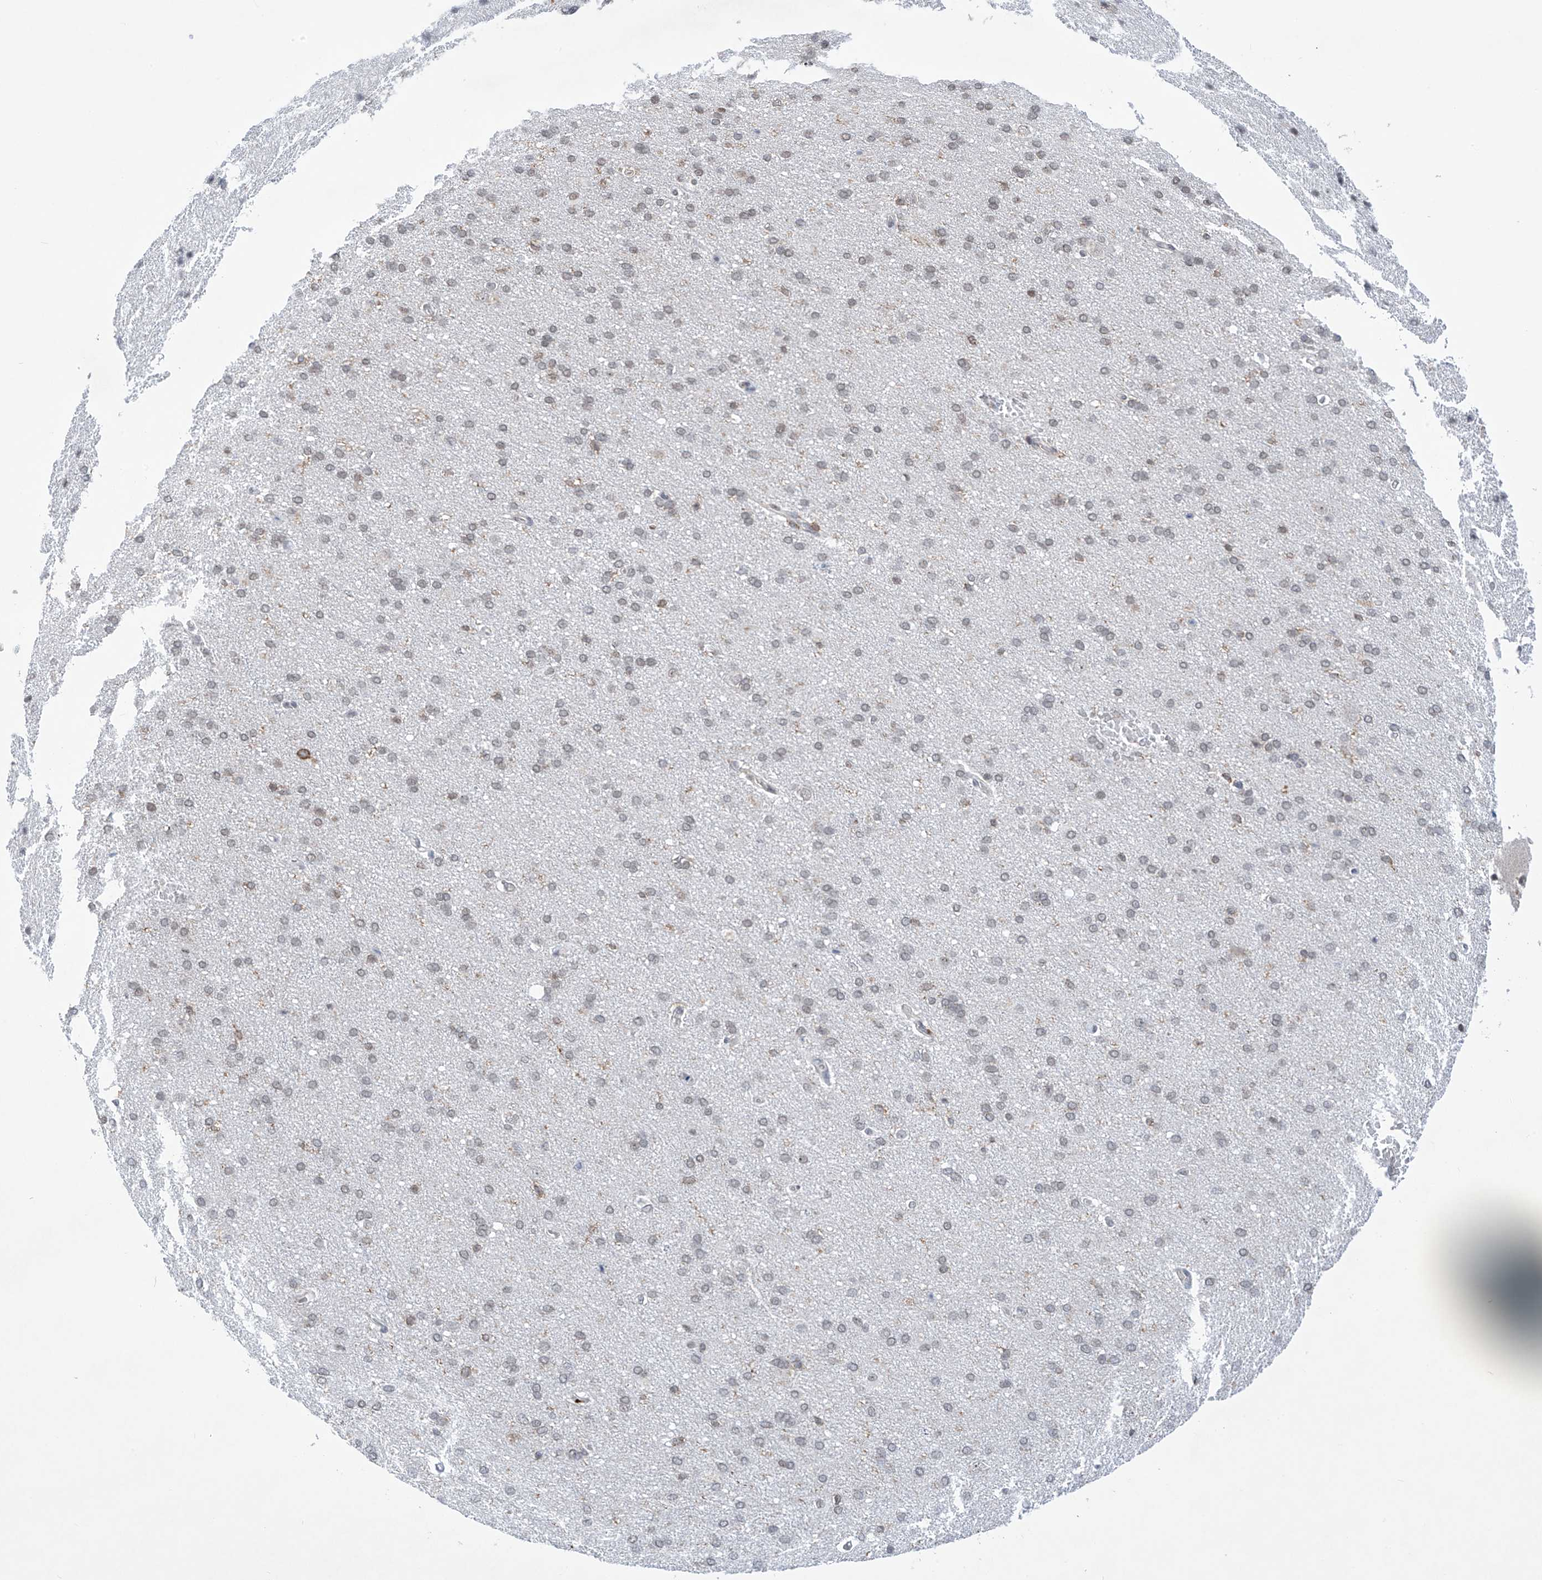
{"staining": {"intensity": "negative", "quantity": "none", "location": "none"}, "tissue": "cerebral cortex", "cell_type": "Endothelial cells", "image_type": "normal", "snomed": [{"axis": "morphology", "description": "Normal tissue, NOS"}, {"axis": "topography", "description": "Cerebral cortex"}], "caption": "Immunohistochemical staining of unremarkable cerebral cortex exhibits no significant staining in endothelial cells. (Immunohistochemistry, brightfield microscopy, high magnification).", "gene": "MSL3", "patient": {"sex": "male", "age": 62}}